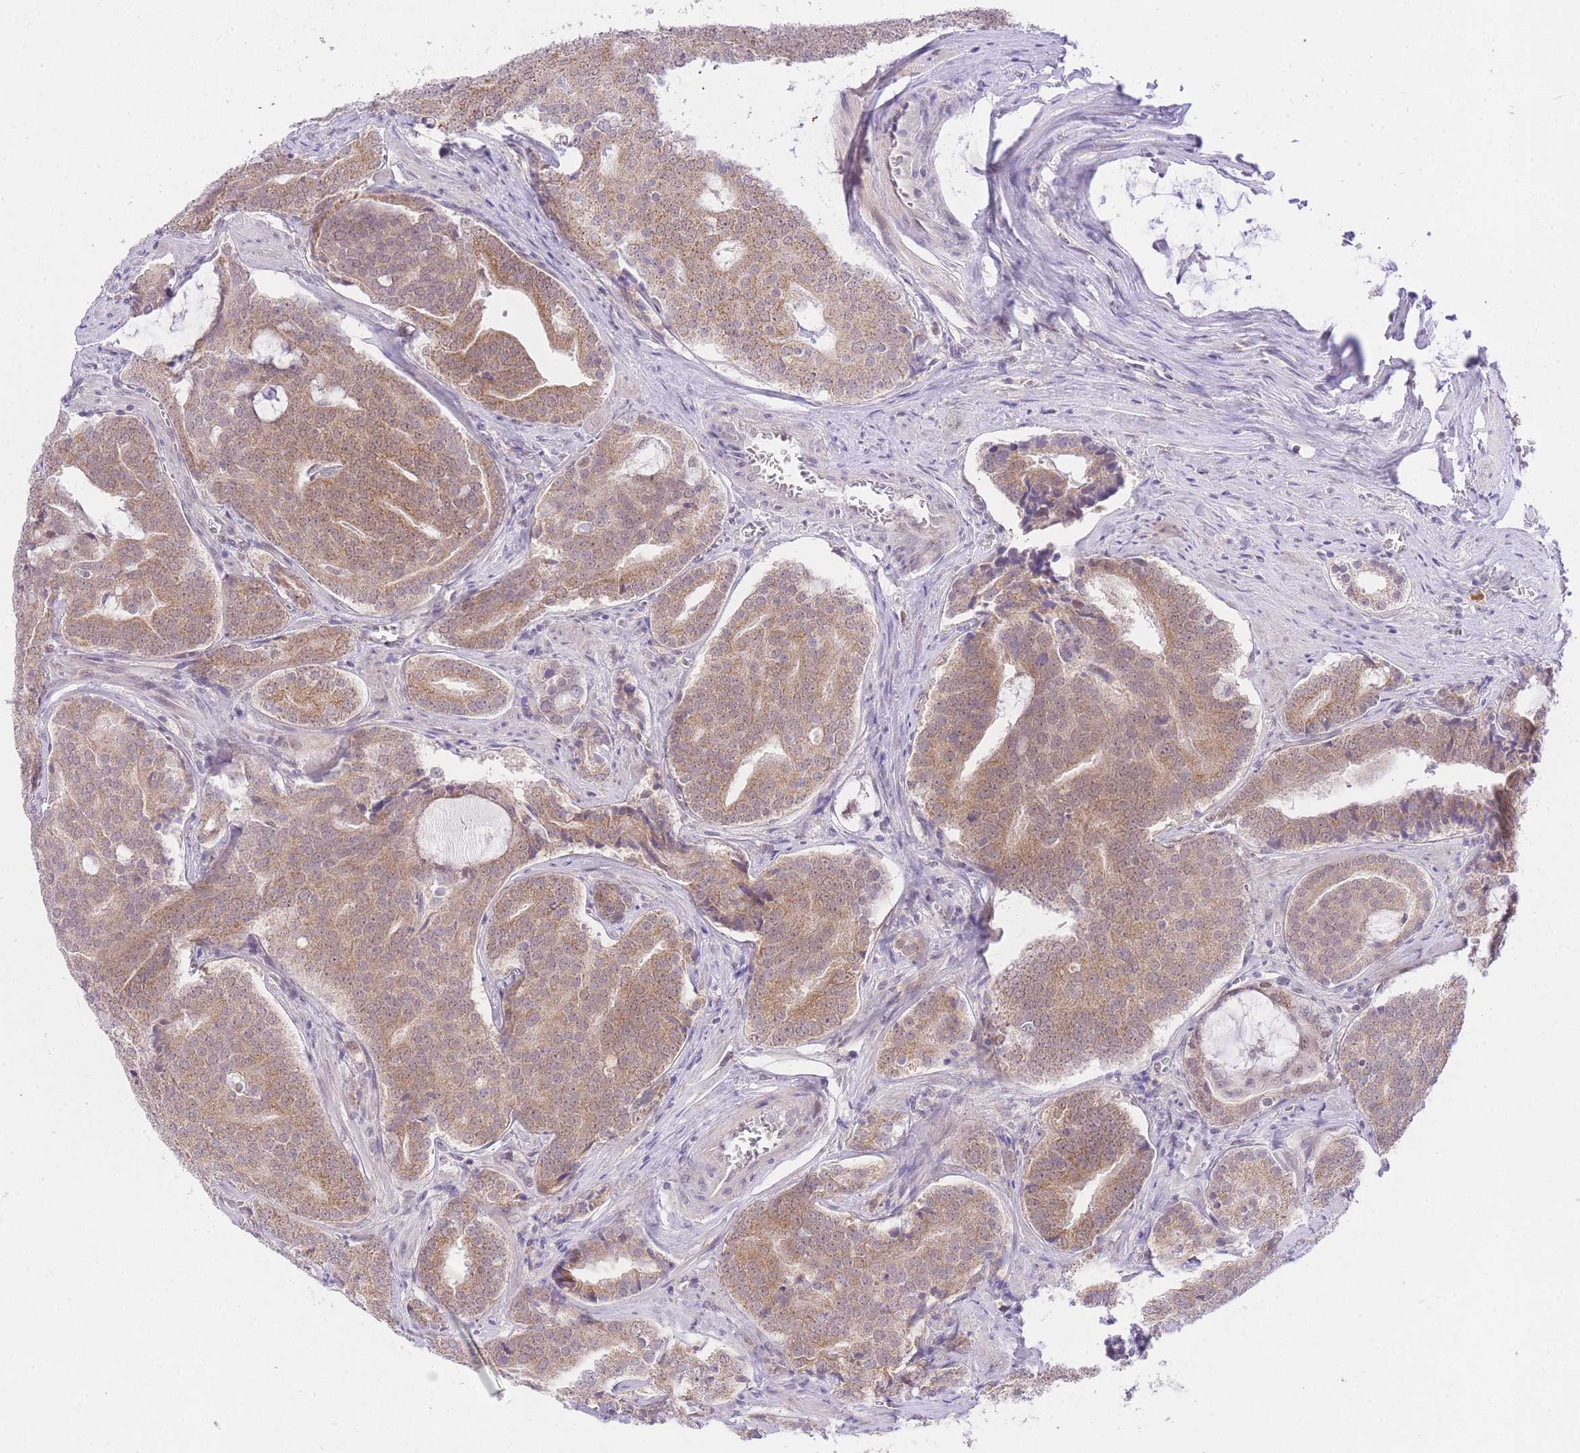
{"staining": {"intensity": "moderate", "quantity": ">75%", "location": "cytoplasmic/membranous"}, "tissue": "prostate cancer", "cell_type": "Tumor cells", "image_type": "cancer", "snomed": [{"axis": "morphology", "description": "Adenocarcinoma, High grade"}, {"axis": "topography", "description": "Prostate"}], "caption": "This is an image of immunohistochemistry staining of prostate cancer (high-grade adenocarcinoma), which shows moderate positivity in the cytoplasmic/membranous of tumor cells.", "gene": "UBXN7", "patient": {"sex": "male", "age": 55}}